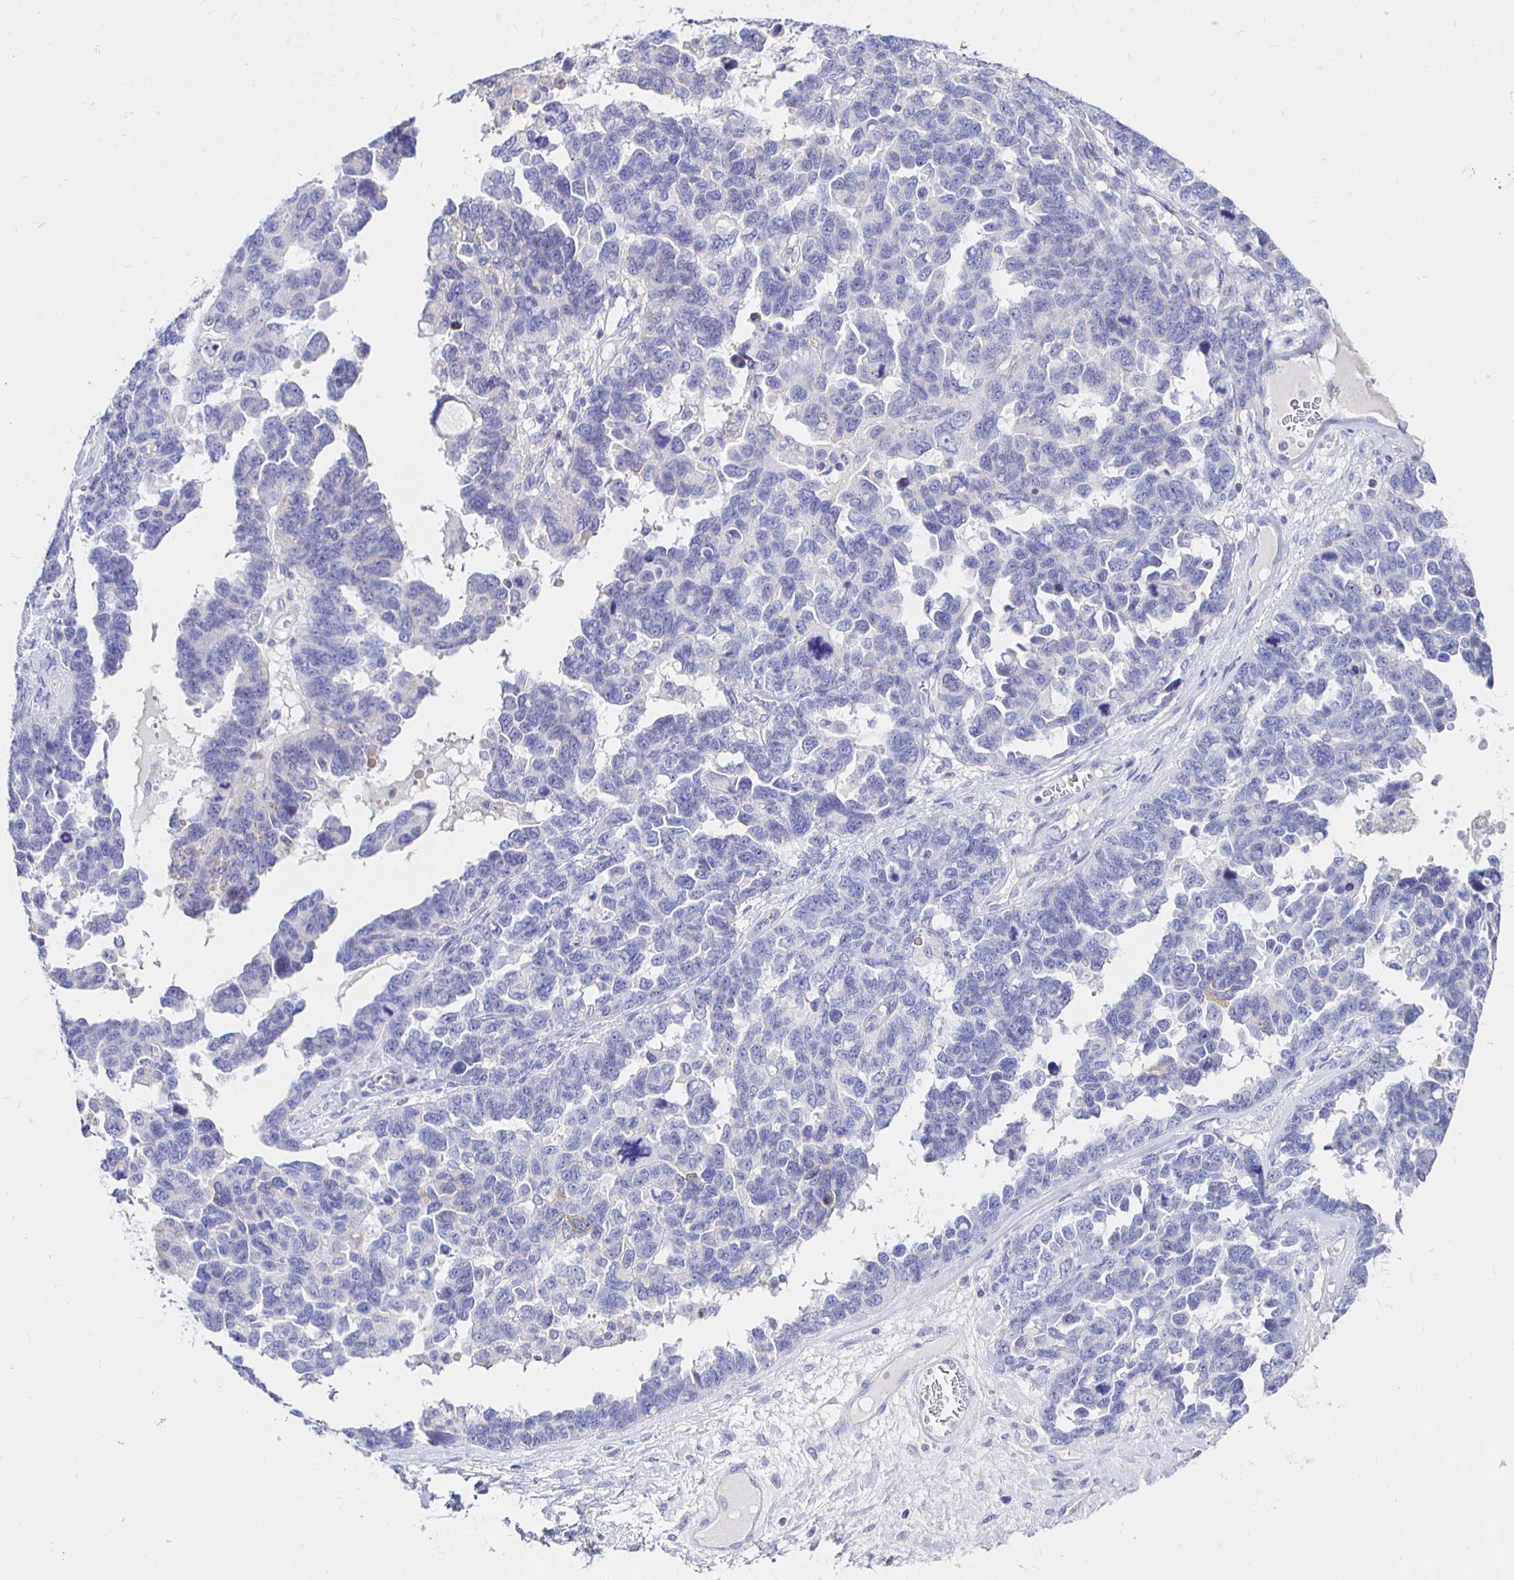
{"staining": {"intensity": "negative", "quantity": "none", "location": "none"}, "tissue": "ovarian cancer", "cell_type": "Tumor cells", "image_type": "cancer", "snomed": [{"axis": "morphology", "description": "Cystadenocarcinoma, serous, NOS"}, {"axis": "topography", "description": "Ovary"}], "caption": "This image is of serous cystadenocarcinoma (ovarian) stained with IHC to label a protein in brown with the nuclei are counter-stained blue. There is no positivity in tumor cells.", "gene": "NECAB1", "patient": {"sex": "female", "age": 69}}